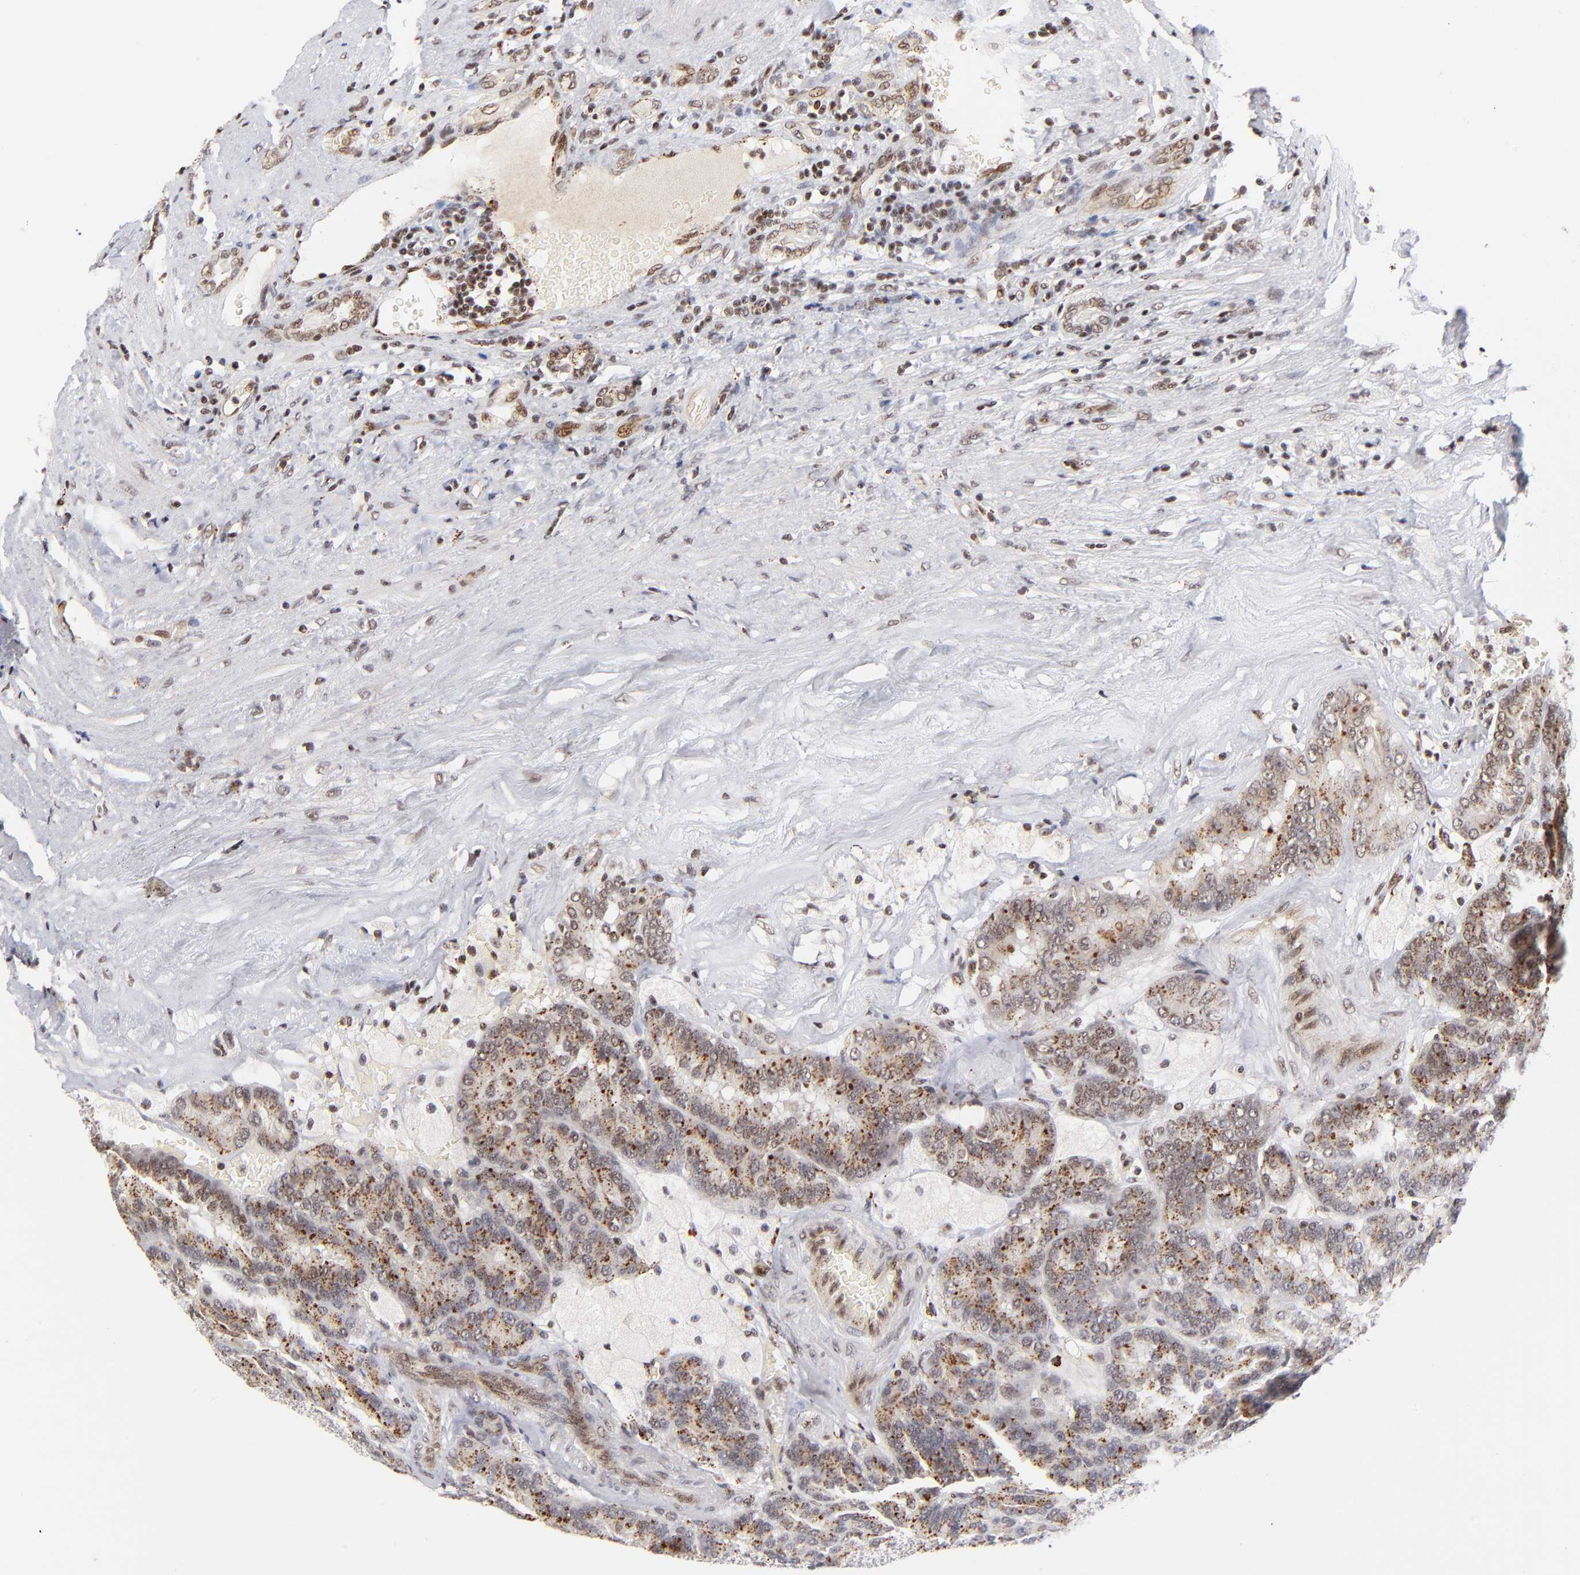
{"staining": {"intensity": "moderate", "quantity": ">75%", "location": "cytoplasmic/membranous"}, "tissue": "renal cancer", "cell_type": "Tumor cells", "image_type": "cancer", "snomed": [{"axis": "morphology", "description": "Adenocarcinoma, NOS"}, {"axis": "topography", "description": "Kidney"}], "caption": "This is an image of IHC staining of renal adenocarcinoma, which shows moderate positivity in the cytoplasmic/membranous of tumor cells.", "gene": "GABPA", "patient": {"sex": "male", "age": 46}}